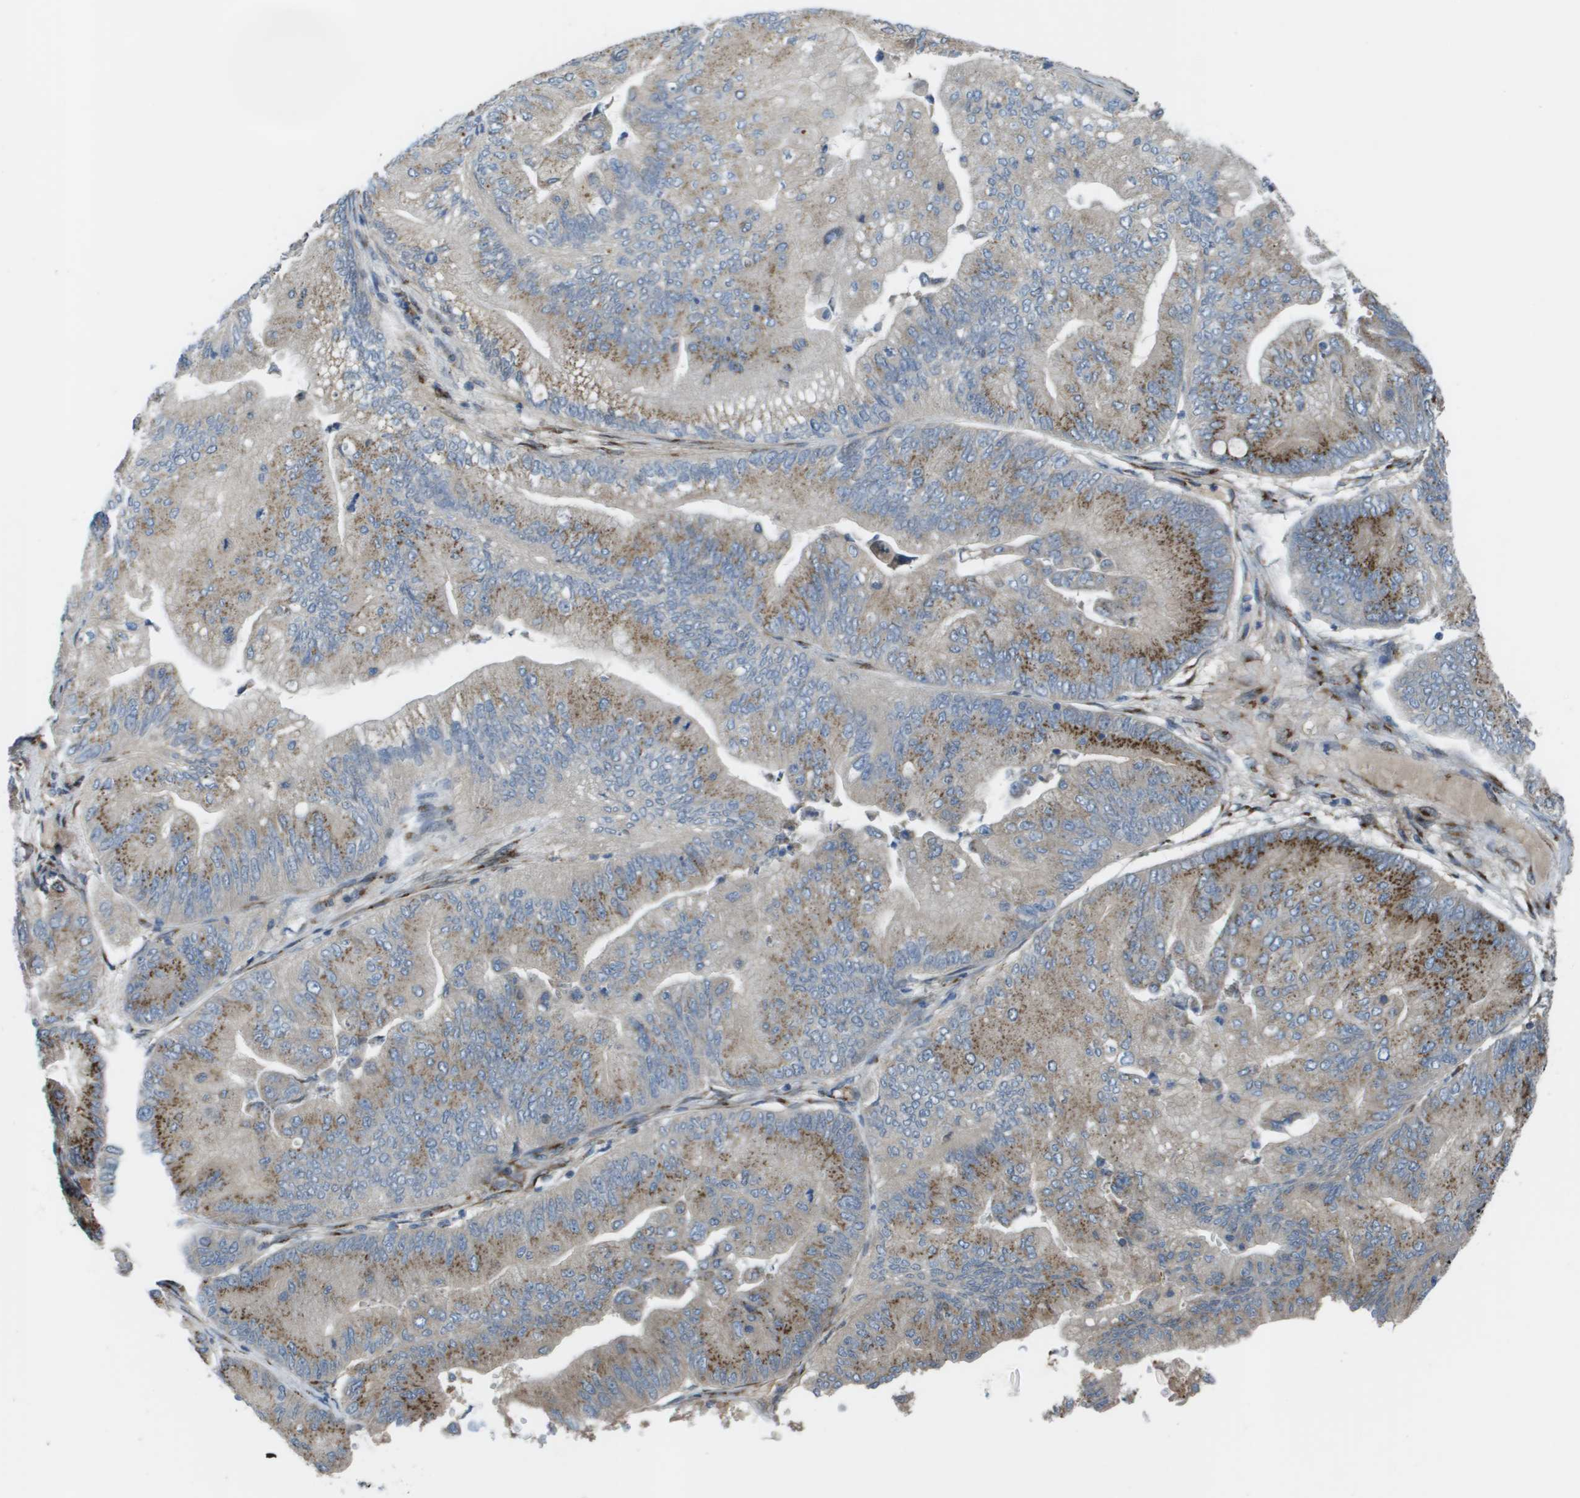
{"staining": {"intensity": "moderate", "quantity": ">75%", "location": "cytoplasmic/membranous"}, "tissue": "ovarian cancer", "cell_type": "Tumor cells", "image_type": "cancer", "snomed": [{"axis": "morphology", "description": "Cystadenocarcinoma, mucinous, NOS"}, {"axis": "topography", "description": "Ovary"}], "caption": "Ovarian mucinous cystadenocarcinoma stained for a protein (brown) exhibits moderate cytoplasmic/membranous positive staining in about >75% of tumor cells.", "gene": "QSOX2", "patient": {"sex": "female", "age": 61}}